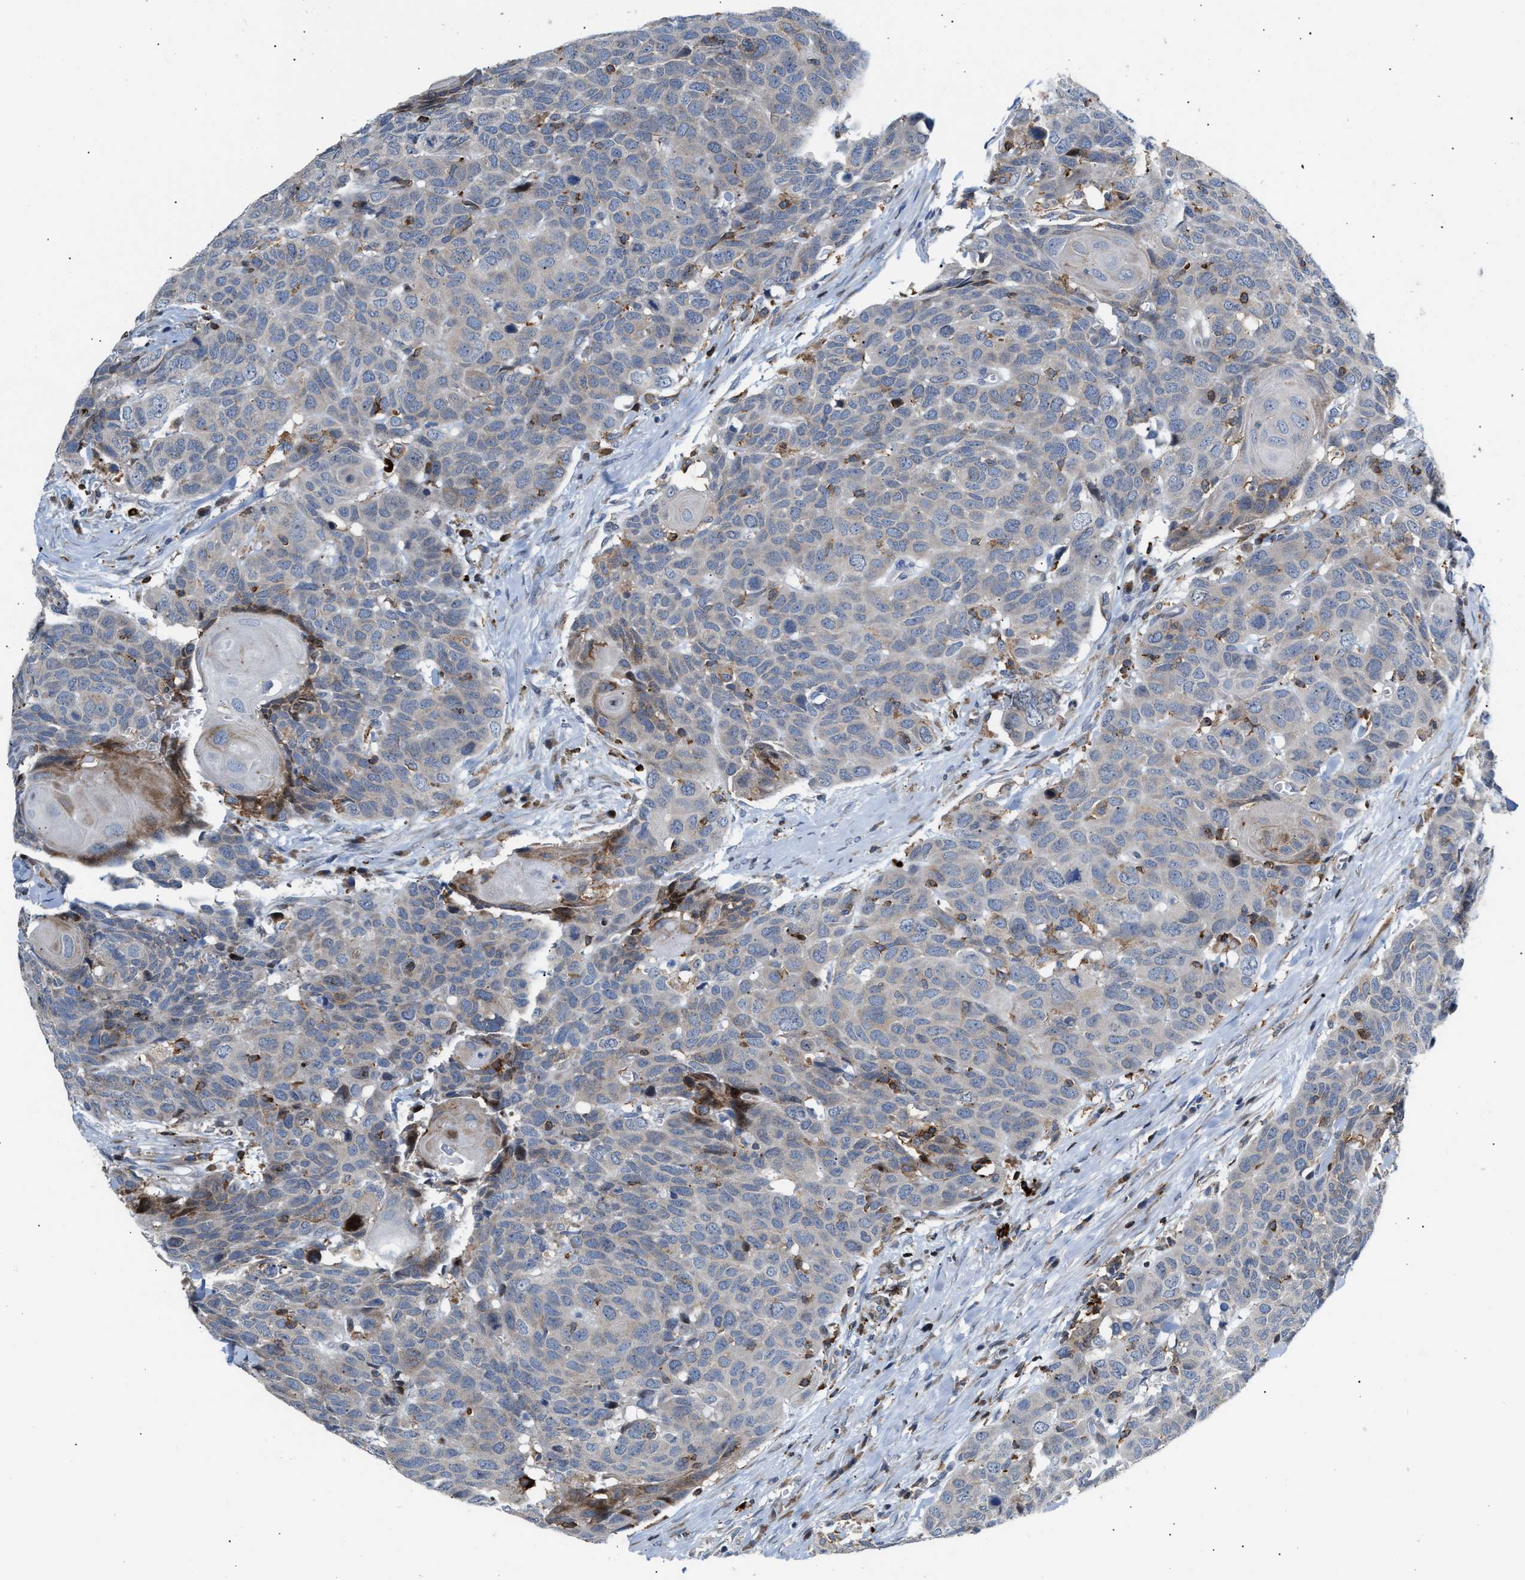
{"staining": {"intensity": "negative", "quantity": "none", "location": "none"}, "tissue": "head and neck cancer", "cell_type": "Tumor cells", "image_type": "cancer", "snomed": [{"axis": "morphology", "description": "Squamous cell carcinoma, NOS"}, {"axis": "topography", "description": "Head-Neck"}], "caption": "Tumor cells are negative for protein expression in human head and neck squamous cell carcinoma.", "gene": "ATP9A", "patient": {"sex": "male", "age": 66}}